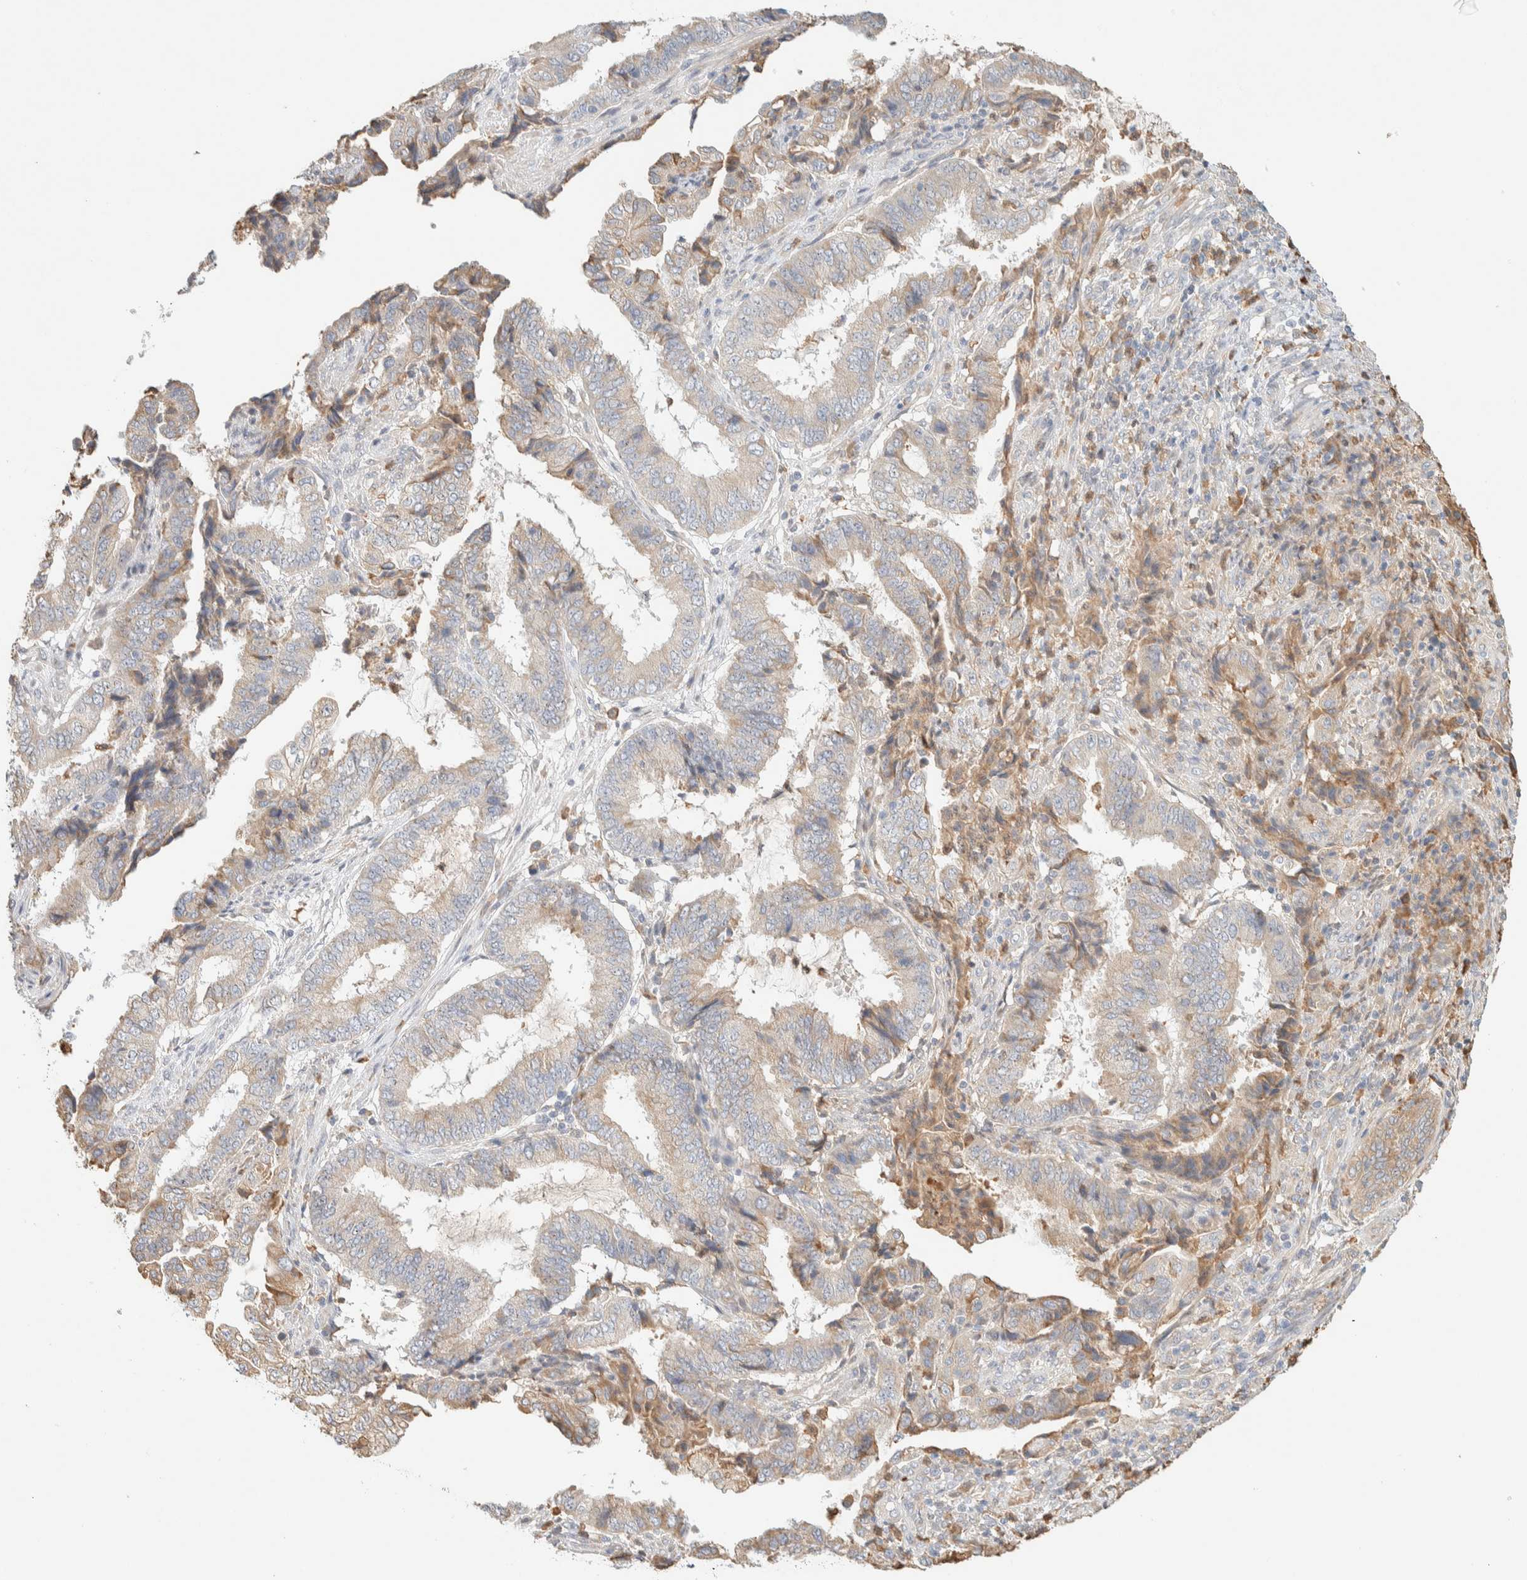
{"staining": {"intensity": "weak", "quantity": ">75%", "location": "cytoplasmic/membranous"}, "tissue": "endometrial cancer", "cell_type": "Tumor cells", "image_type": "cancer", "snomed": [{"axis": "morphology", "description": "Adenocarcinoma, NOS"}, {"axis": "topography", "description": "Endometrium"}], "caption": "About >75% of tumor cells in endometrial adenocarcinoma reveal weak cytoplasmic/membranous protein positivity as visualized by brown immunohistochemical staining.", "gene": "TTC3", "patient": {"sex": "female", "age": 51}}